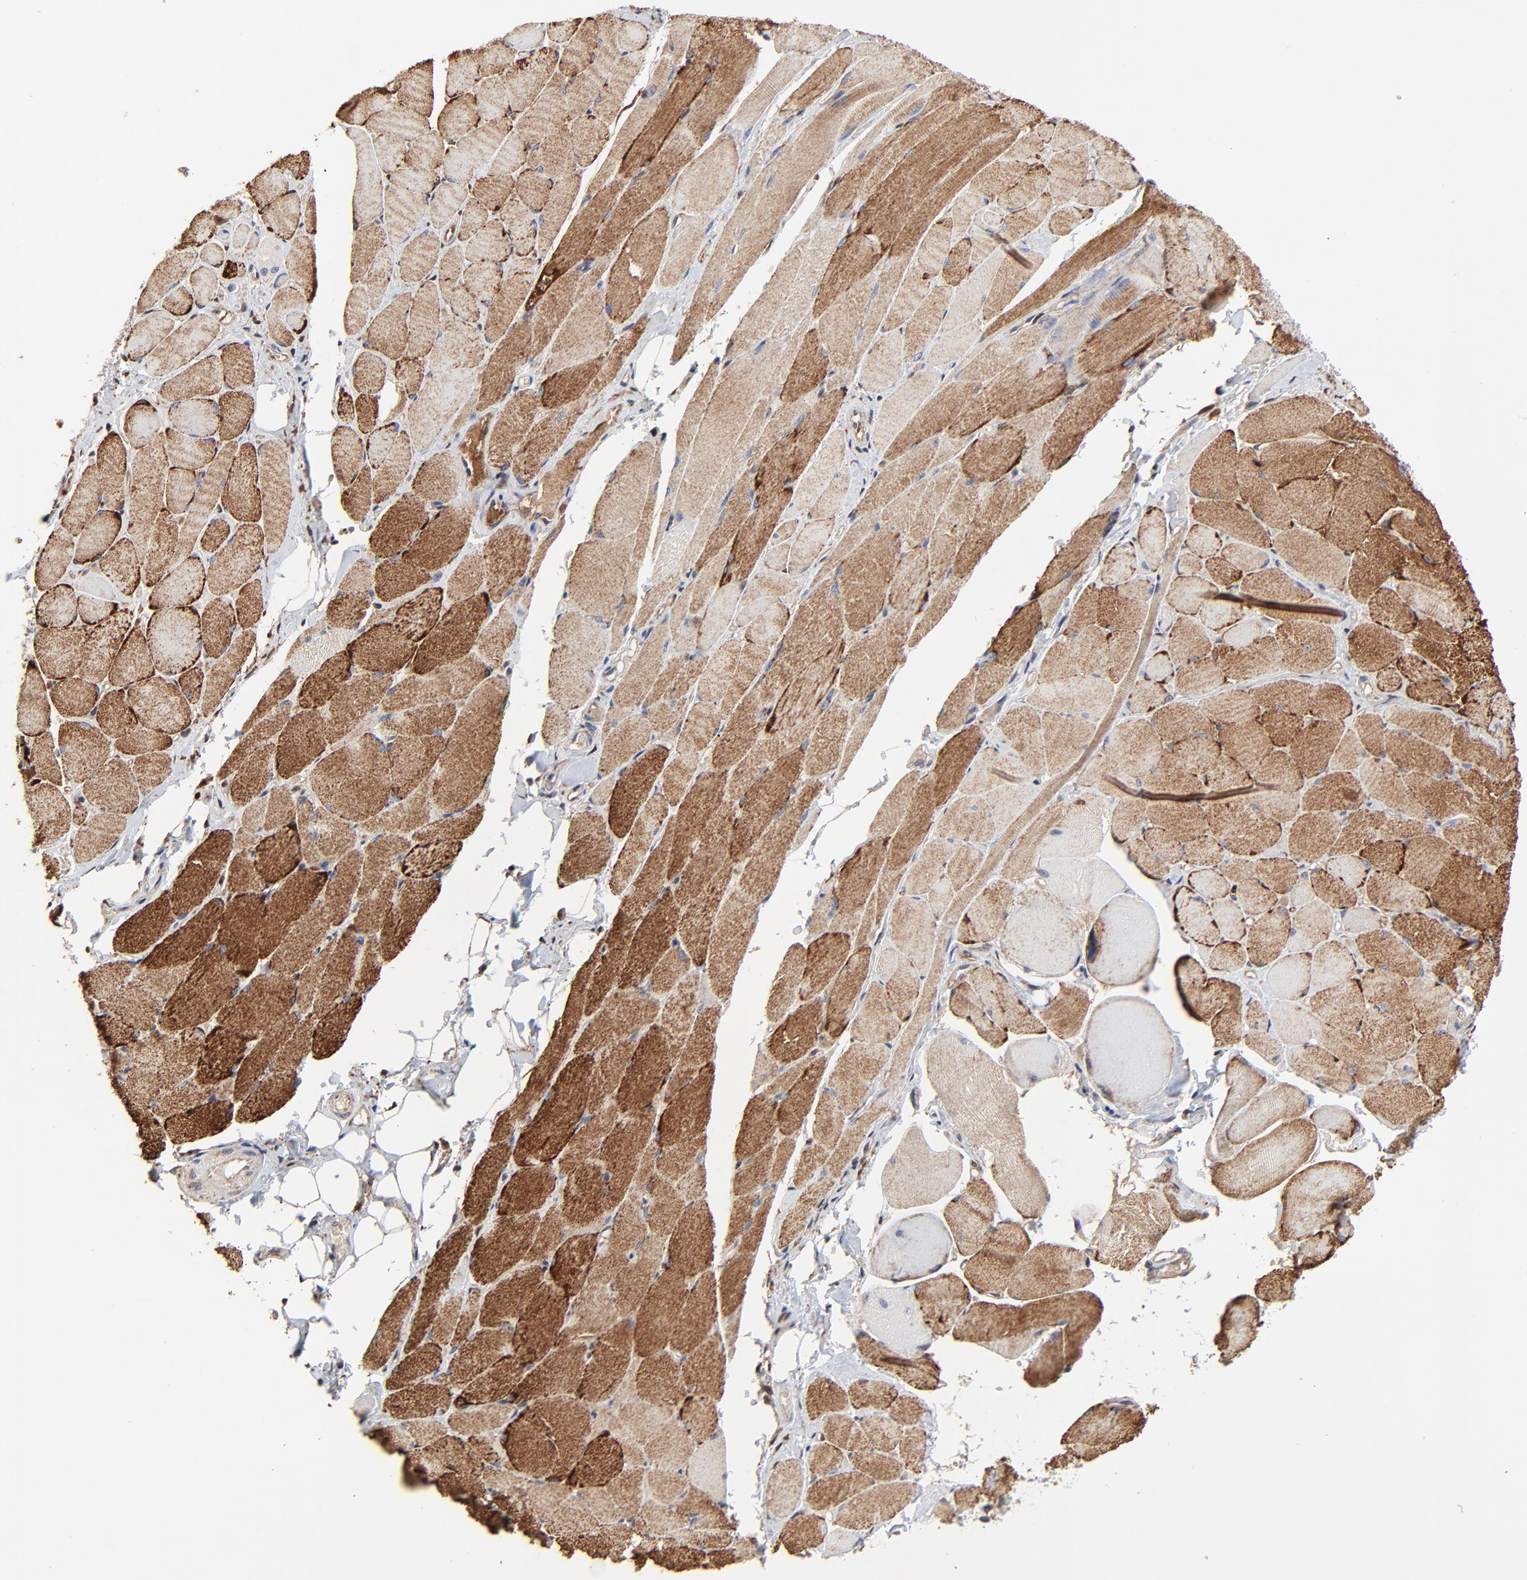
{"staining": {"intensity": "moderate", "quantity": ">75%", "location": "cytoplasmic/membranous"}, "tissue": "skeletal muscle", "cell_type": "Myocytes", "image_type": "normal", "snomed": [{"axis": "morphology", "description": "Normal tissue, NOS"}, {"axis": "topography", "description": "Skeletal muscle"}, {"axis": "topography", "description": "Peripheral nerve tissue"}], "caption": "This histopathology image shows IHC staining of unremarkable human skeletal muscle, with medium moderate cytoplasmic/membranous expression in about >75% of myocytes.", "gene": "LGALS3", "patient": {"sex": "female", "age": 84}}